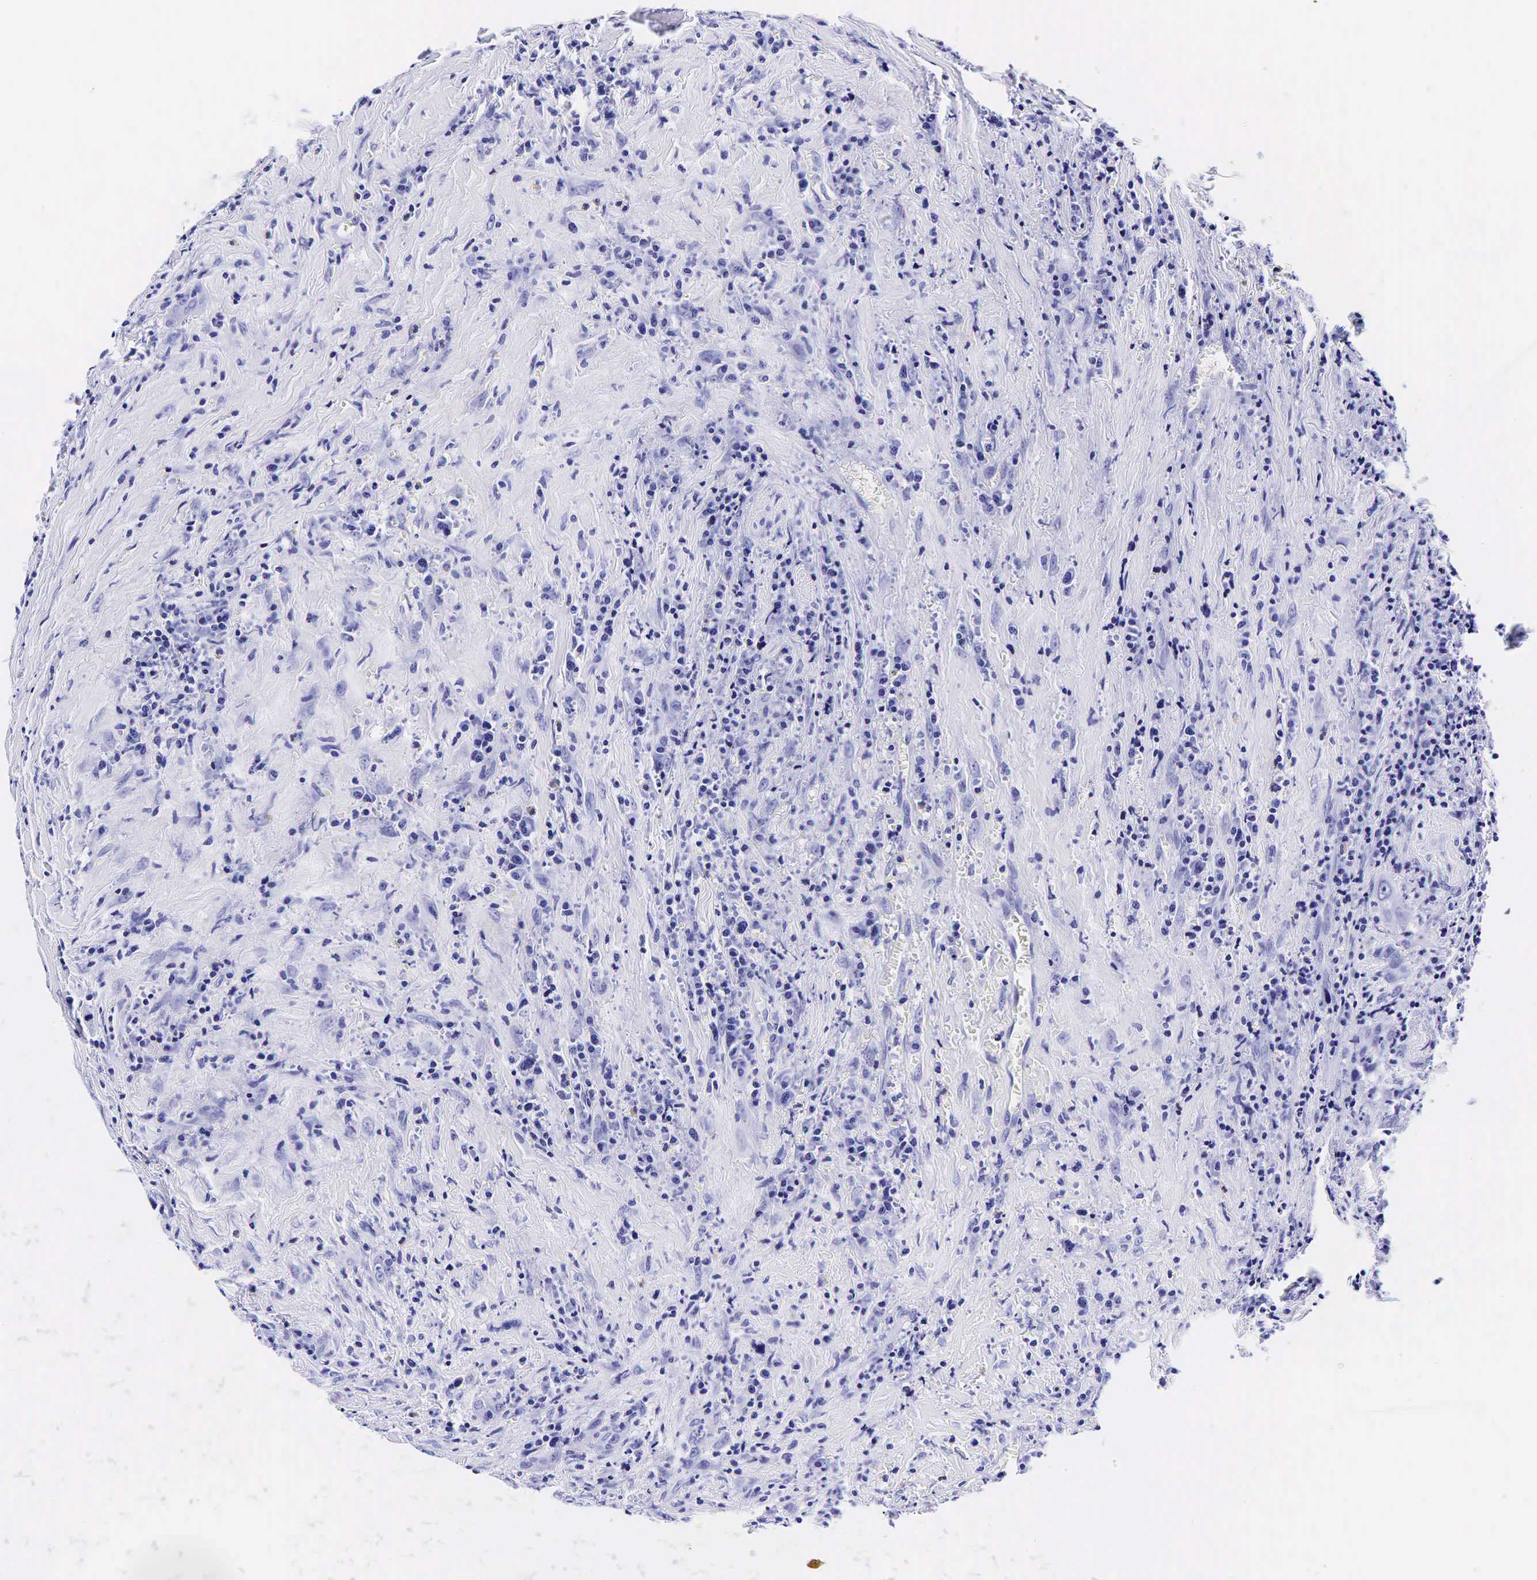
{"staining": {"intensity": "negative", "quantity": "none", "location": "none"}, "tissue": "head and neck cancer", "cell_type": "Tumor cells", "image_type": "cancer", "snomed": [{"axis": "morphology", "description": "Squamous cell carcinoma, NOS"}, {"axis": "topography", "description": "Oral tissue"}, {"axis": "topography", "description": "Head-Neck"}], "caption": "Squamous cell carcinoma (head and neck) stained for a protein using IHC exhibits no positivity tumor cells.", "gene": "GAST", "patient": {"sex": "female", "age": 82}}